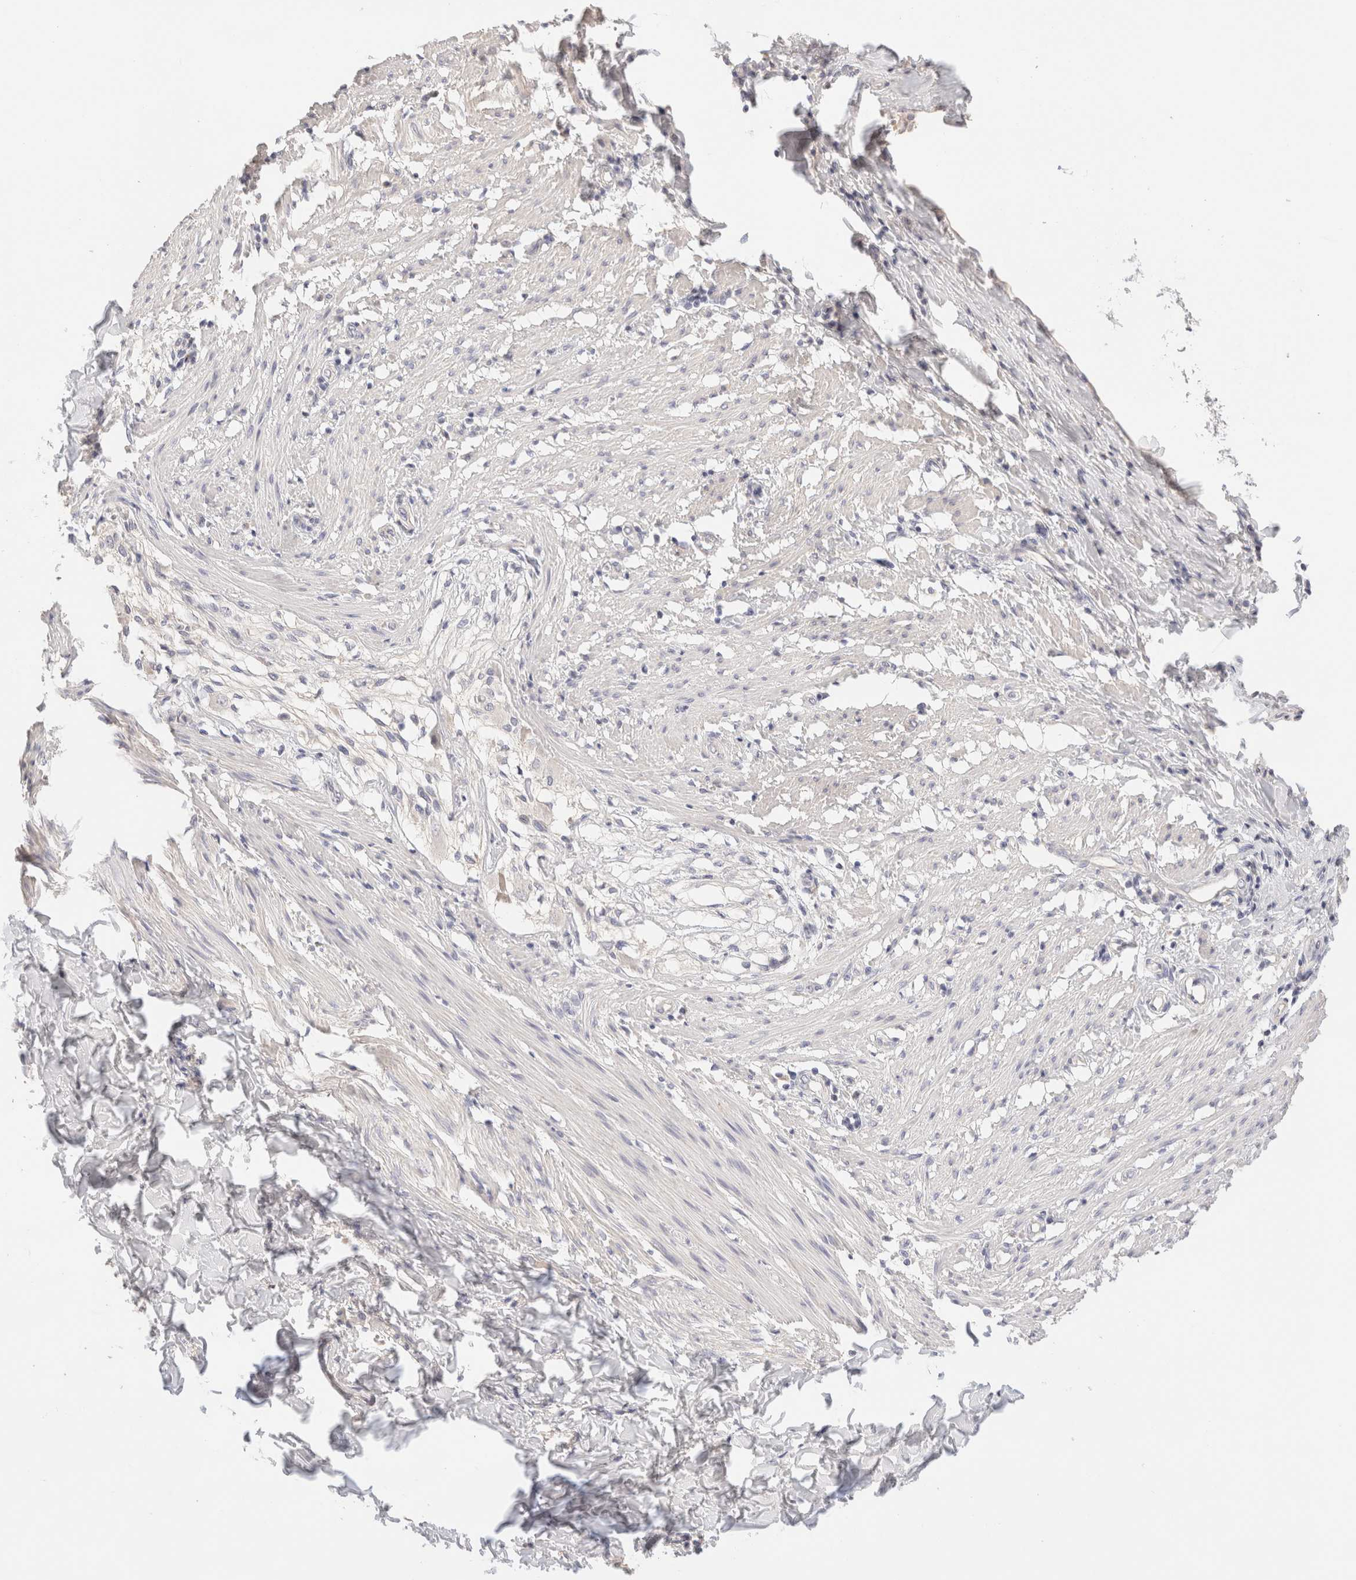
{"staining": {"intensity": "negative", "quantity": "none", "location": "none"}, "tissue": "smooth muscle", "cell_type": "Smooth muscle cells", "image_type": "normal", "snomed": [{"axis": "morphology", "description": "Normal tissue, NOS"}, {"axis": "morphology", "description": "Adenocarcinoma, NOS"}, {"axis": "topography", "description": "Smooth muscle"}, {"axis": "topography", "description": "Colon"}], "caption": "A histopathology image of smooth muscle stained for a protein reveals no brown staining in smooth muscle cells. The staining was performed using DAB (3,3'-diaminobenzidine) to visualize the protein expression in brown, while the nuclei were stained in blue with hematoxylin (Magnification: 20x).", "gene": "SCGB2A2", "patient": {"sex": "male", "age": 14}}